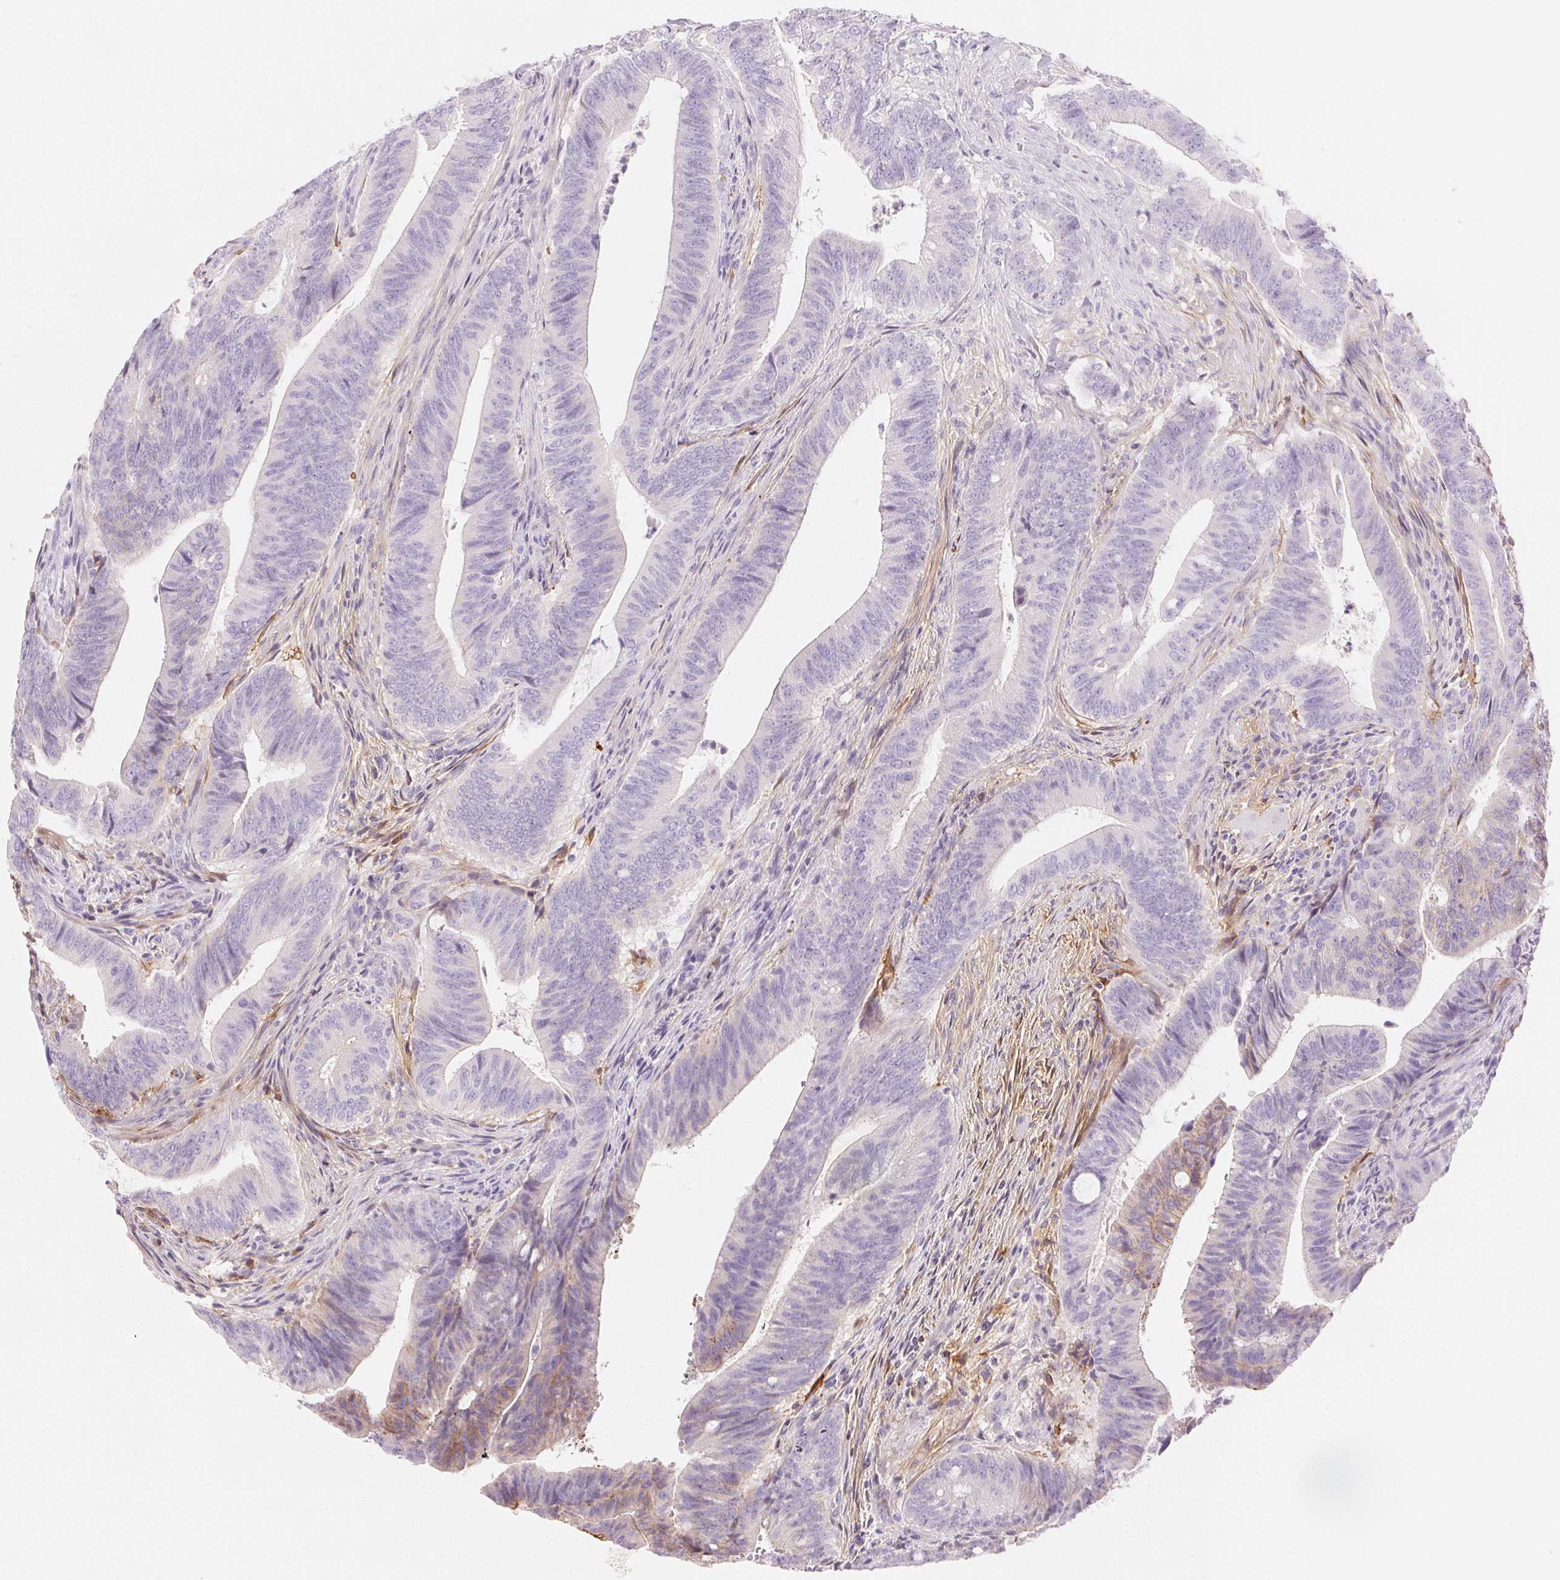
{"staining": {"intensity": "negative", "quantity": "none", "location": "none"}, "tissue": "colorectal cancer", "cell_type": "Tumor cells", "image_type": "cancer", "snomed": [{"axis": "morphology", "description": "Adenocarcinoma, NOS"}, {"axis": "topography", "description": "Colon"}], "caption": "The IHC photomicrograph has no significant staining in tumor cells of colorectal cancer (adenocarcinoma) tissue. (Stains: DAB (3,3'-diaminobenzidine) IHC with hematoxylin counter stain, Microscopy: brightfield microscopy at high magnification).", "gene": "FGA", "patient": {"sex": "female", "age": 43}}